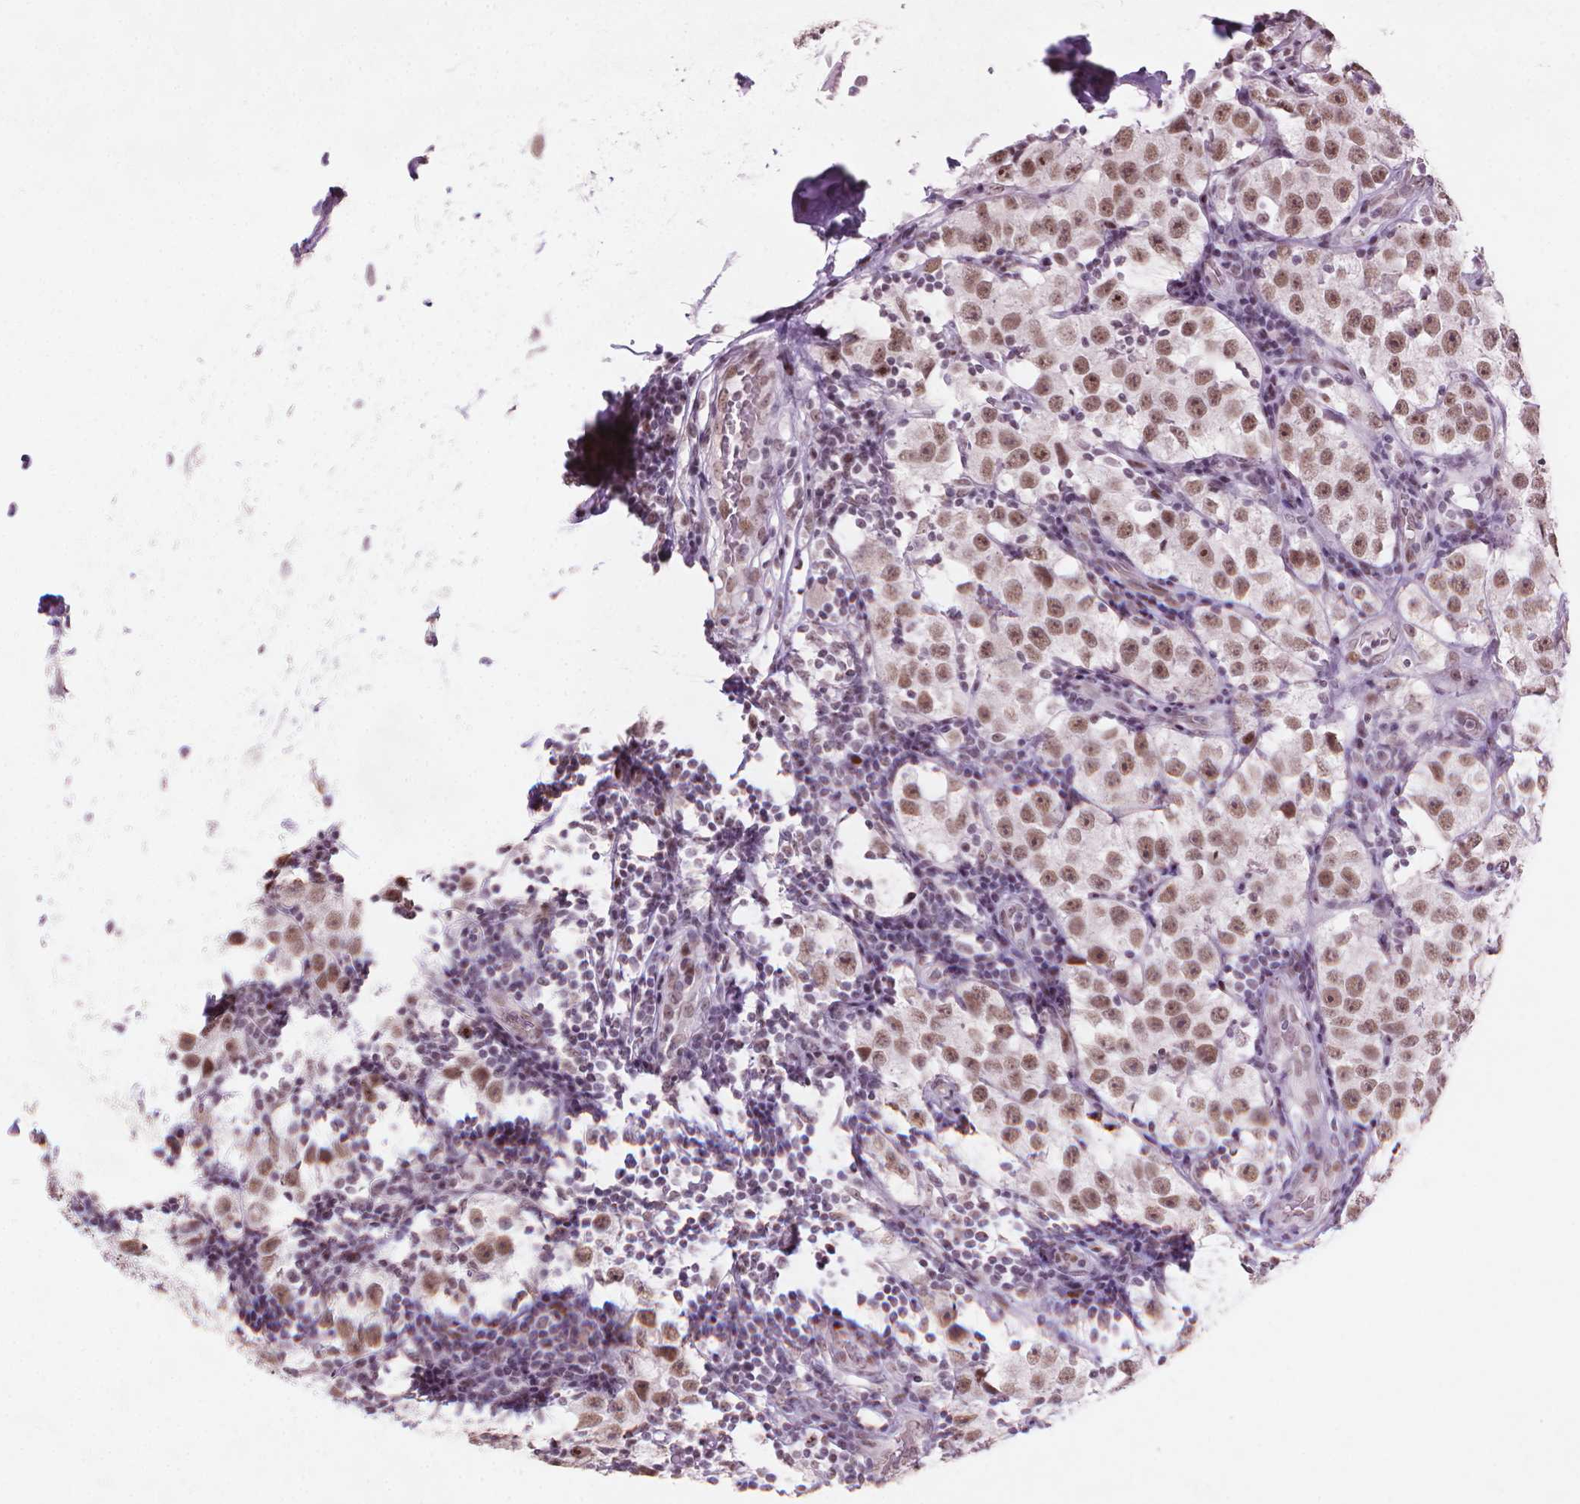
{"staining": {"intensity": "moderate", "quantity": ">75%", "location": "nuclear"}, "tissue": "testis cancer", "cell_type": "Tumor cells", "image_type": "cancer", "snomed": [{"axis": "morphology", "description": "Seminoma, NOS"}, {"axis": "topography", "description": "Testis"}], "caption": "Approximately >75% of tumor cells in seminoma (testis) show moderate nuclear protein positivity as visualized by brown immunohistochemical staining.", "gene": "HES7", "patient": {"sex": "male", "age": 34}}